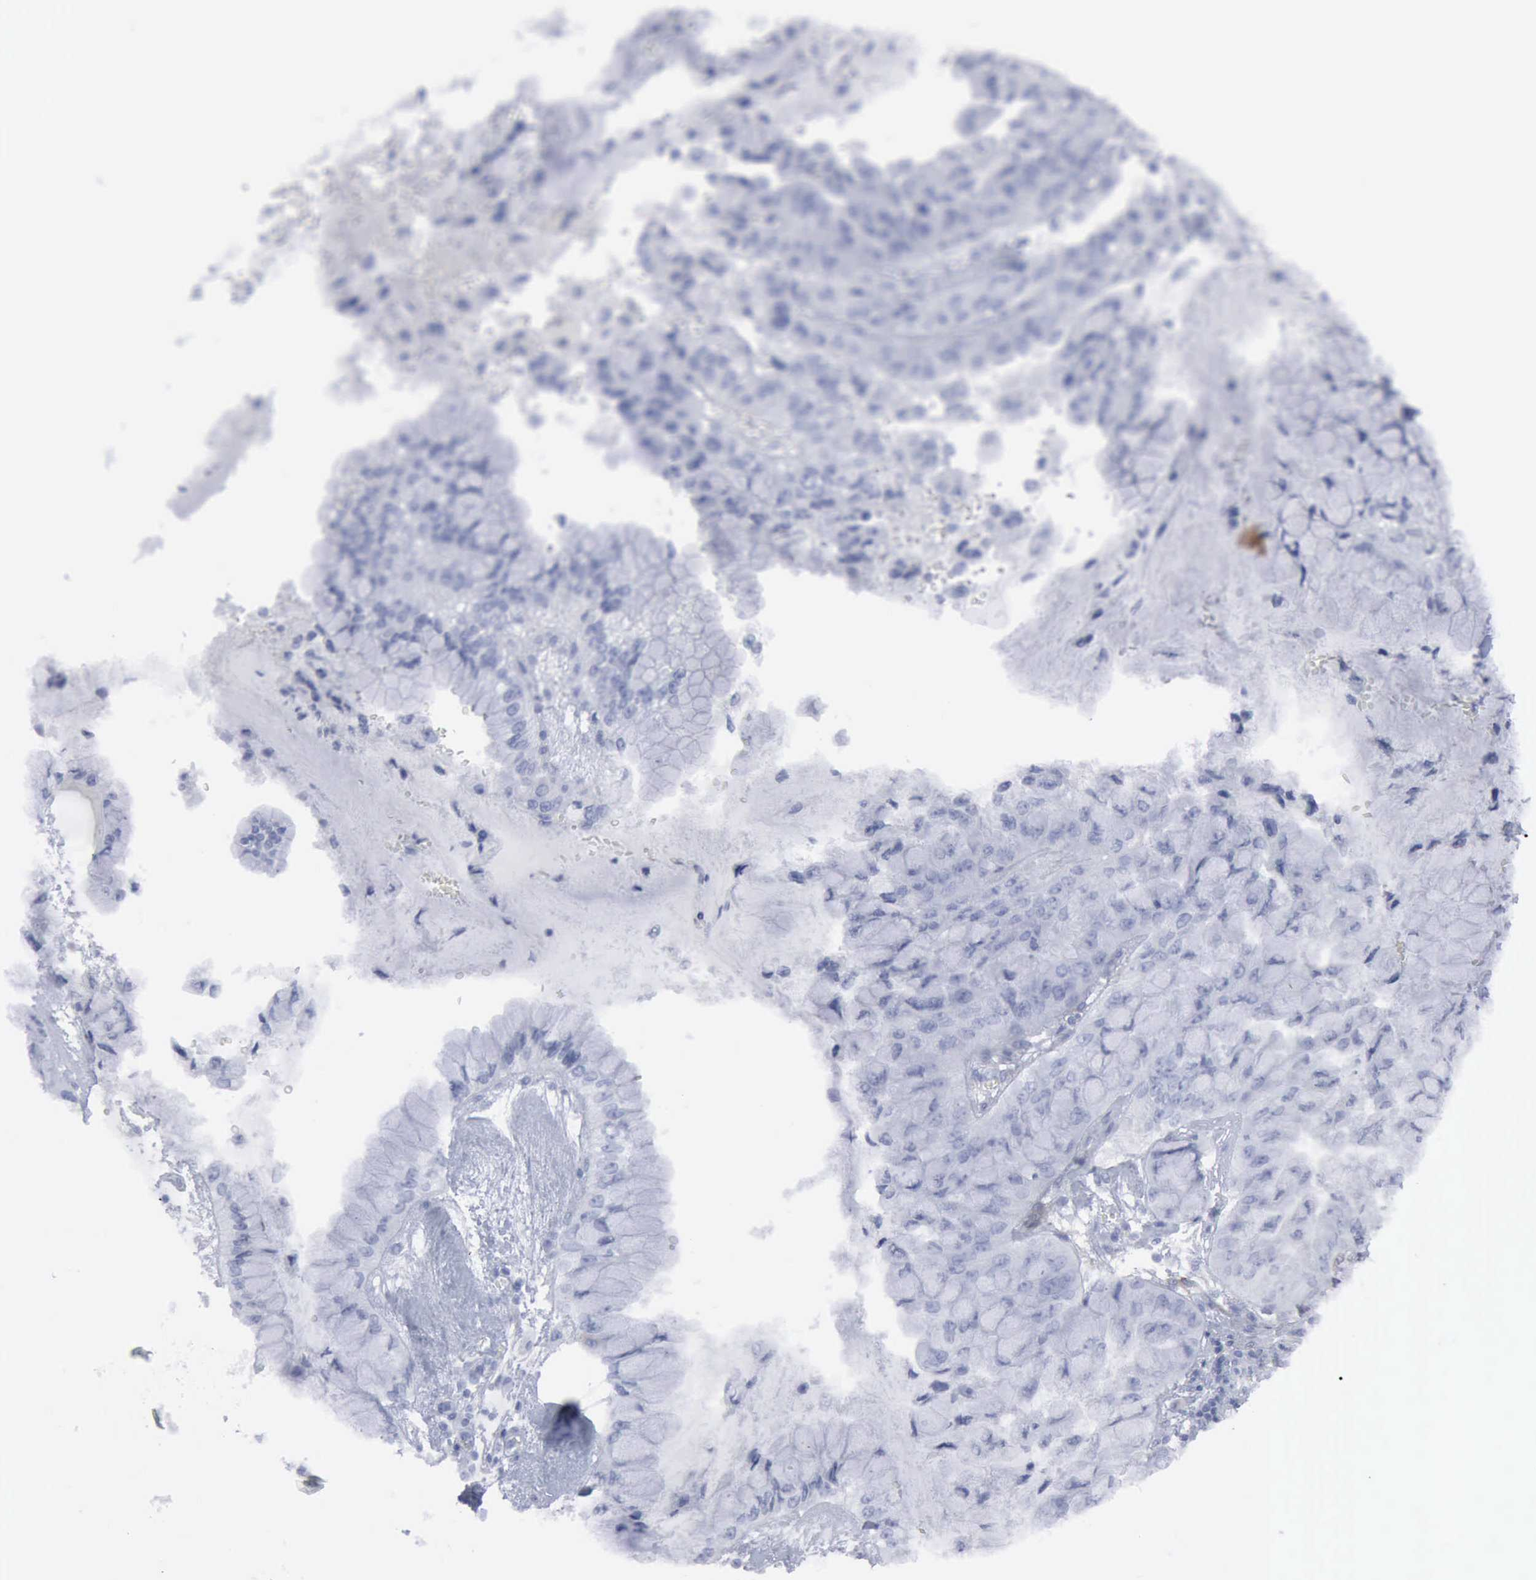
{"staining": {"intensity": "negative", "quantity": "none", "location": "none"}, "tissue": "liver cancer", "cell_type": "Tumor cells", "image_type": "cancer", "snomed": [{"axis": "morphology", "description": "Cholangiocarcinoma"}, {"axis": "topography", "description": "Liver"}], "caption": "Immunohistochemical staining of liver cancer (cholangiocarcinoma) displays no significant positivity in tumor cells.", "gene": "VCAM1", "patient": {"sex": "female", "age": 79}}